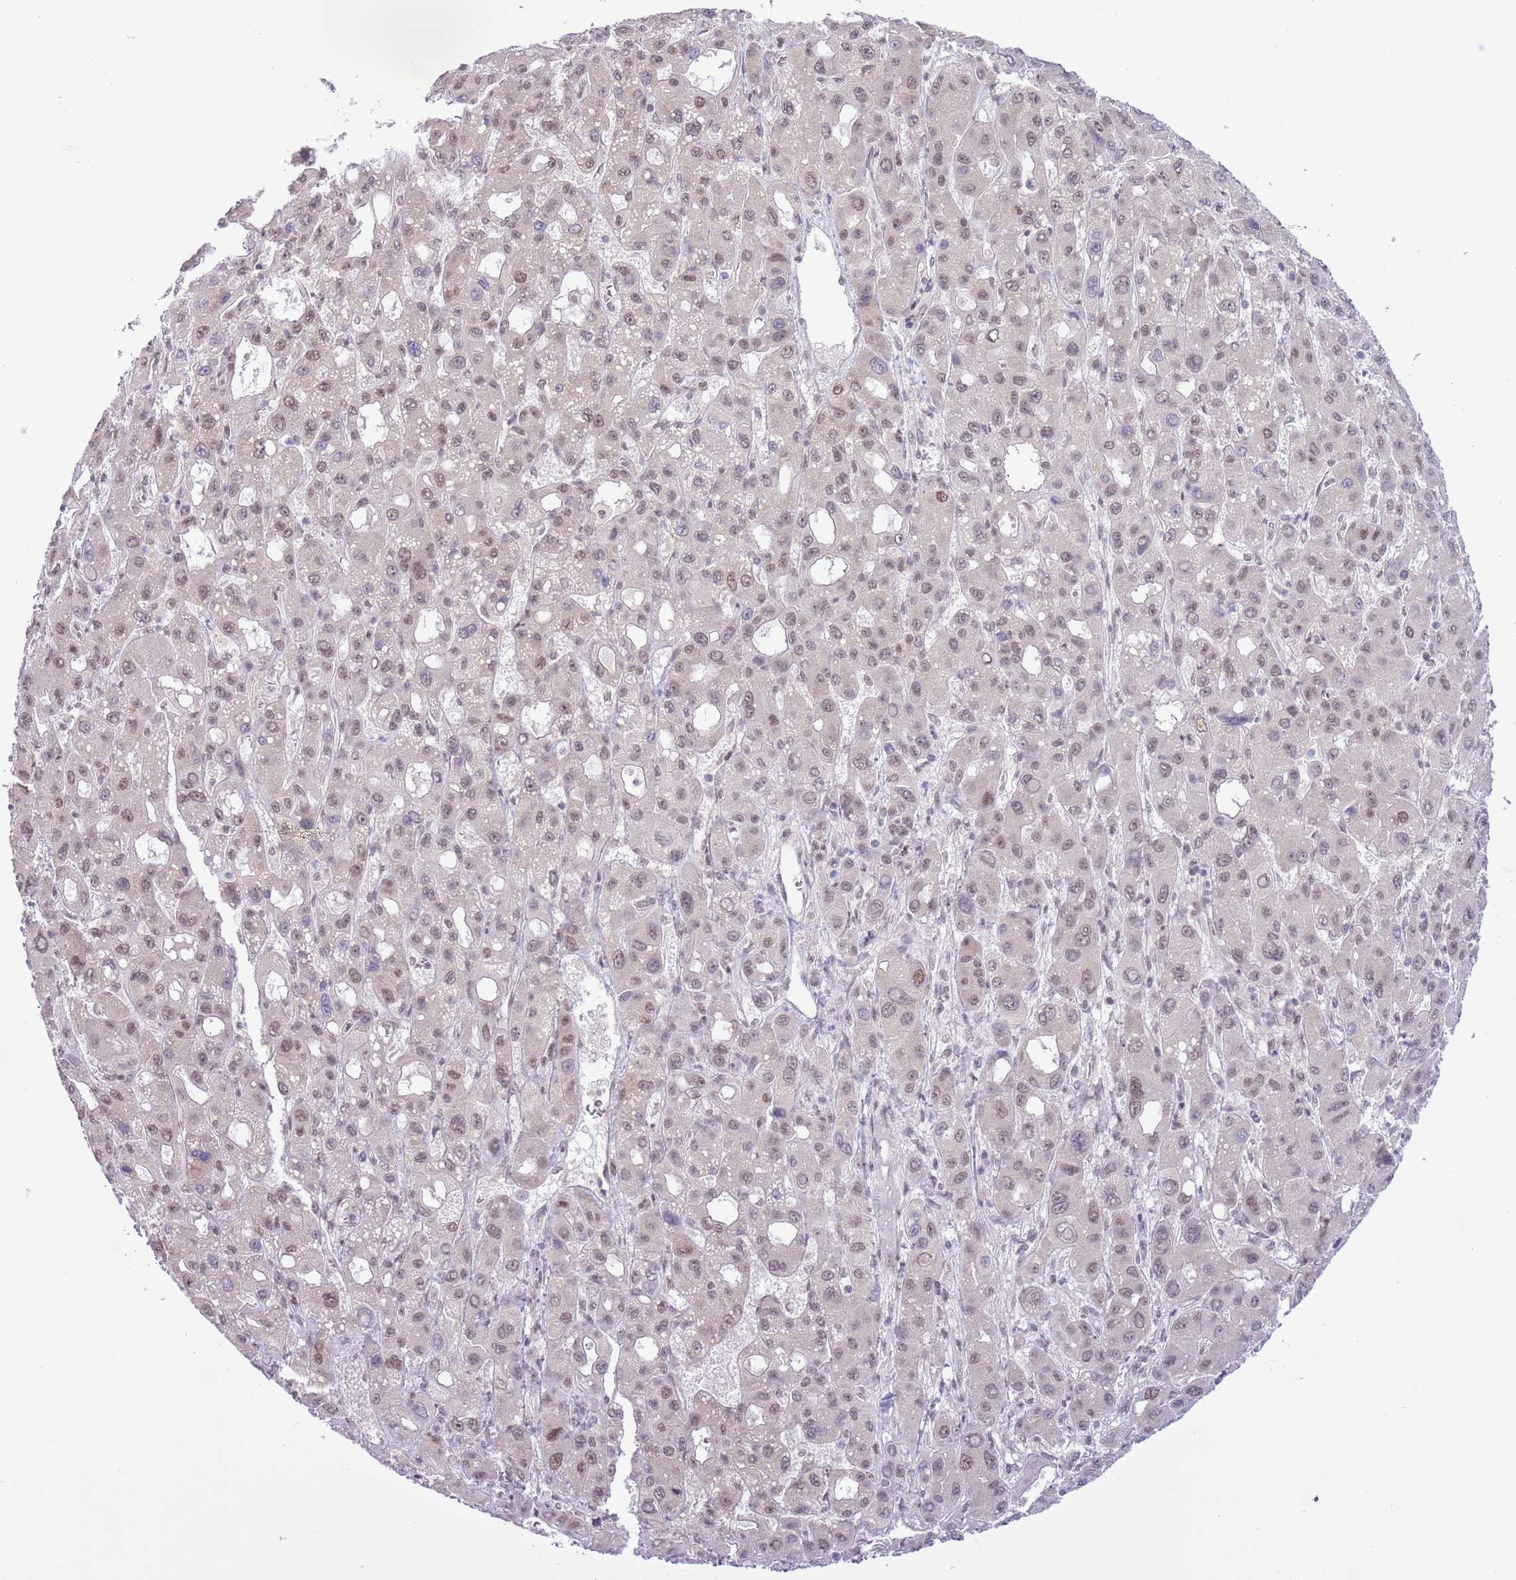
{"staining": {"intensity": "weak", "quantity": ">75%", "location": "nuclear"}, "tissue": "liver cancer", "cell_type": "Tumor cells", "image_type": "cancer", "snomed": [{"axis": "morphology", "description": "Carcinoma, Hepatocellular, NOS"}, {"axis": "topography", "description": "Liver"}], "caption": "Immunohistochemical staining of hepatocellular carcinoma (liver) demonstrates weak nuclear protein positivity in approximately >75% of tumor cells.", "gene": "ZNF576", "patient": {"sex": "male", "age": 55}}